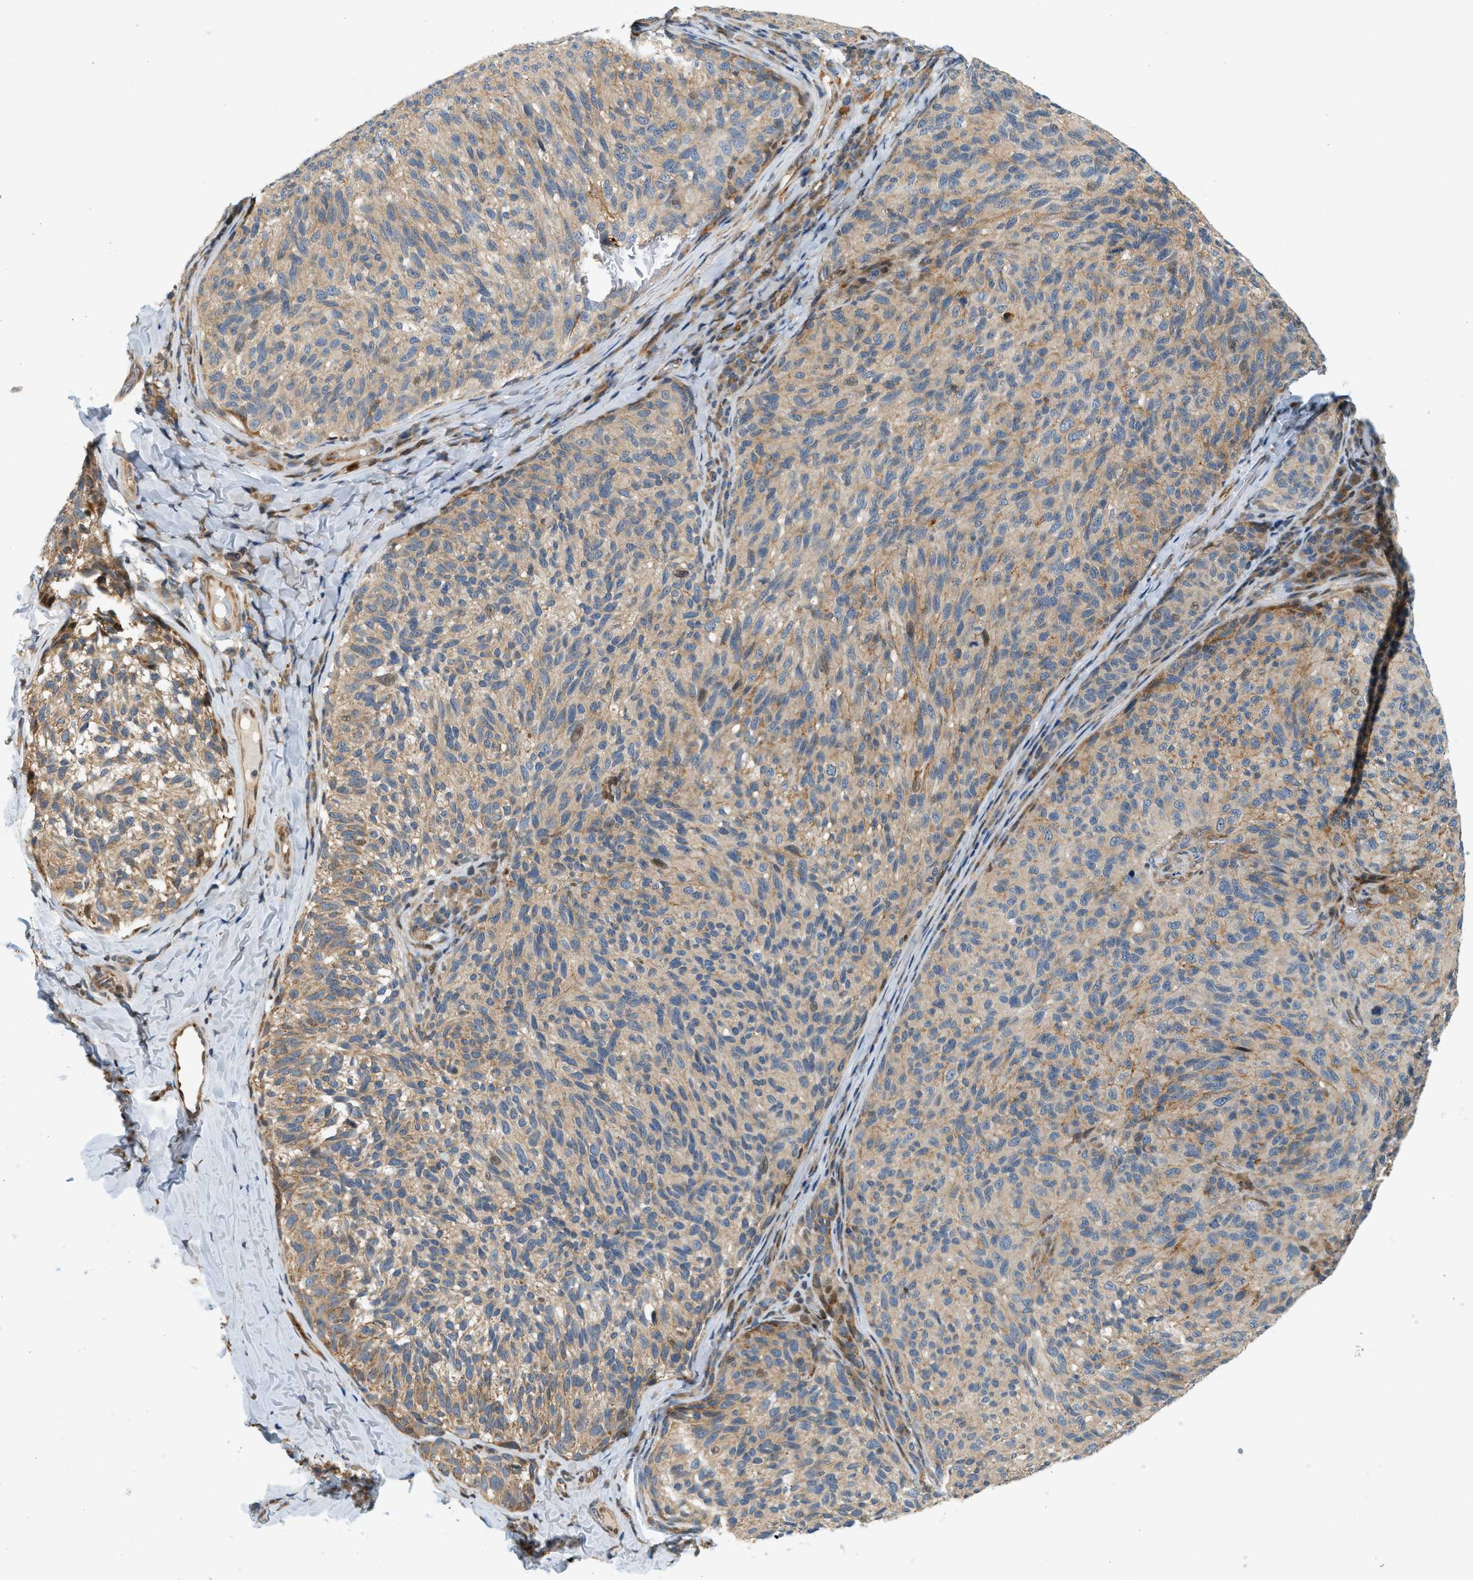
{"staining": {"intensity": "weak", "quantity": "25%-75%", "location": "cytoplasmic/membranous"}, "tissue": "melanoma", "cell_type": "Tumor cells", "image_type": "cancer", "snomed": [{"axis": "morphology", "description": "Malignant melanoma, NOS"}, {"axis": "topography", "description": "Skin"}], "caption": "Melanoma was stained to show a protein in brown. There is low levels of weak cytoplasmic/membranous positivity in about 25%-75% of tumor cells. (DAB IHC, brown staining for protein, blue staining for nuclei).", "gene": "NRSN2", "patient": {"sex": "female", "age": 73}}